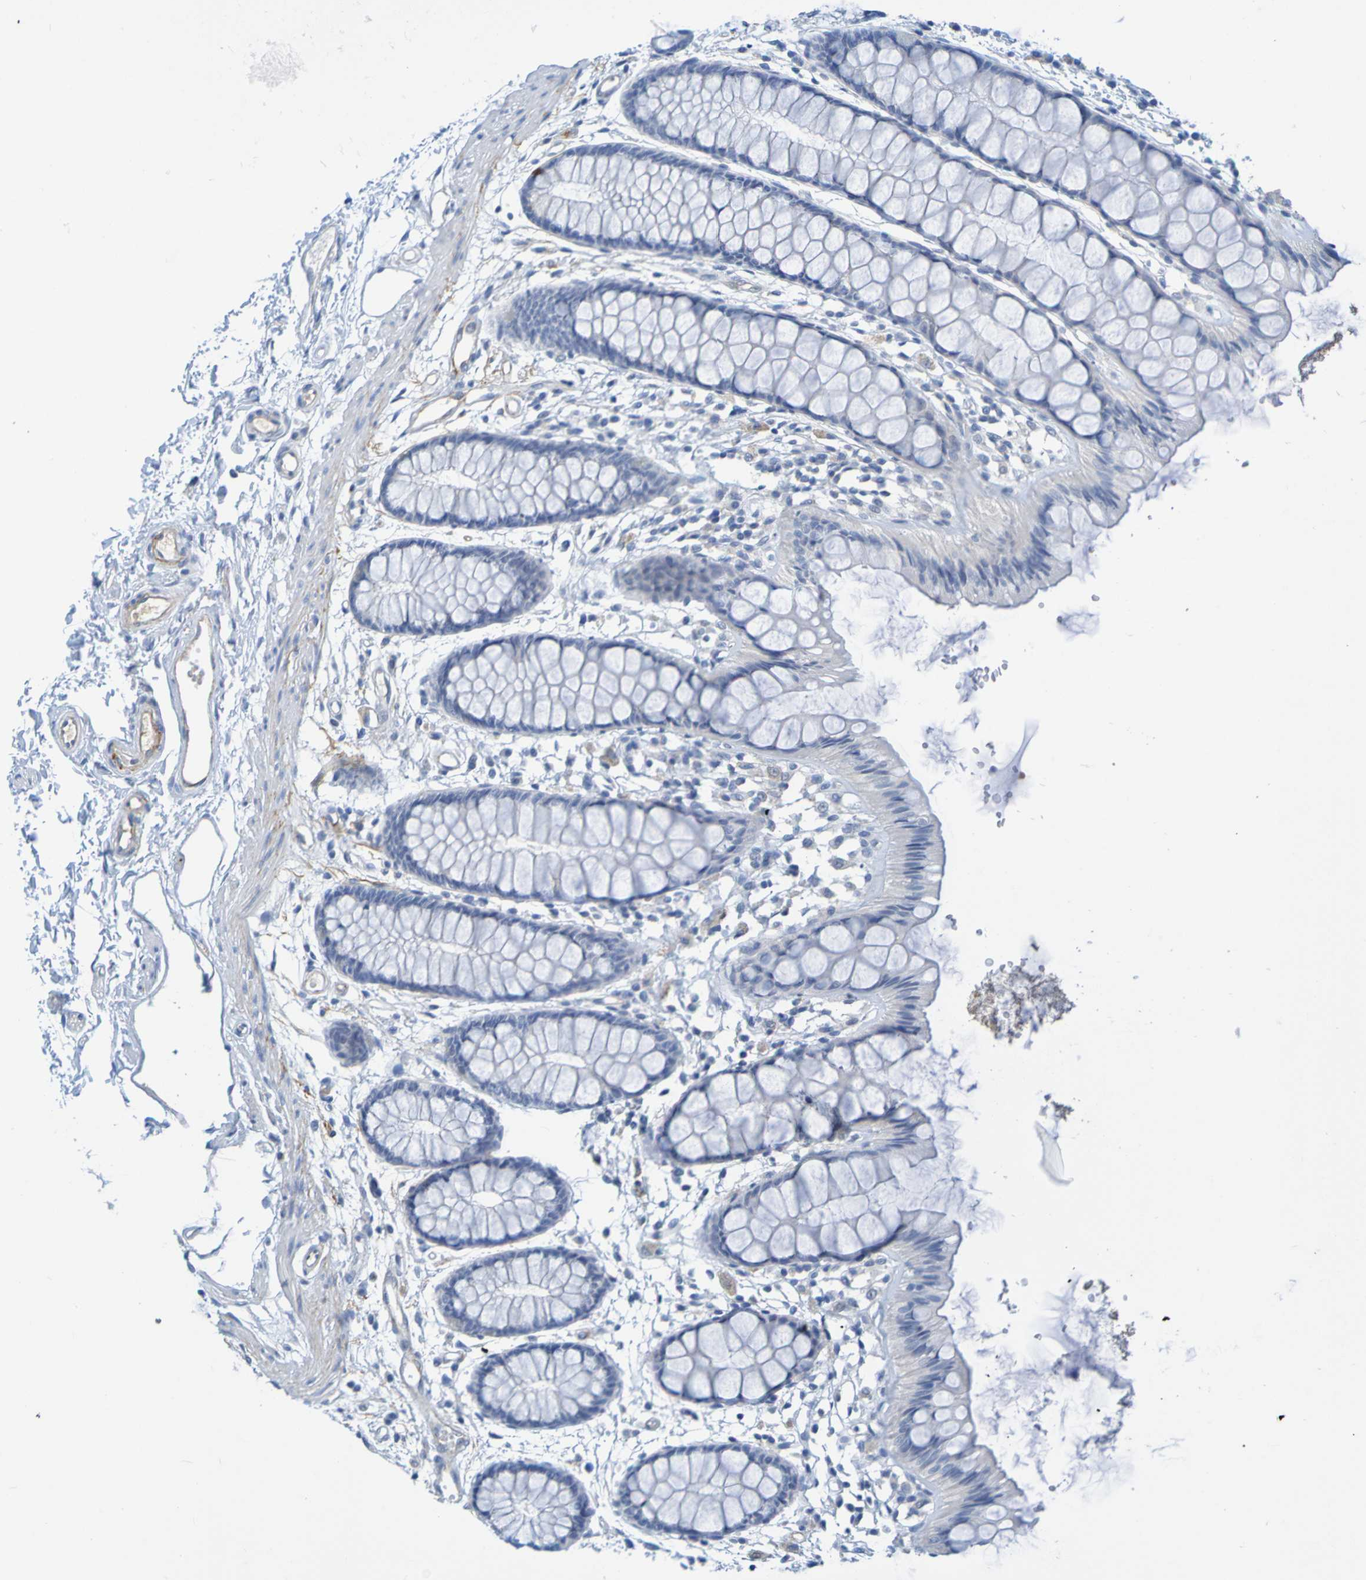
{"staining": {"intensity": "negative", "quantity": "none", "location": "none"}, "tissue": "rectum", "cell_type": "Glandular cells", "image_type": "normal", "snomed": [{"axis": "morphology", "description": "Normal tissue, NOS"}, {"axis": "topography", "description": "Rectum"}], "caption": "Immunohistochemical staining of unremarkable rectum demonstrates no significant positivity in glandular cells.", "gene": "IL10", "patient": {"sex": "female", "age": 66}}